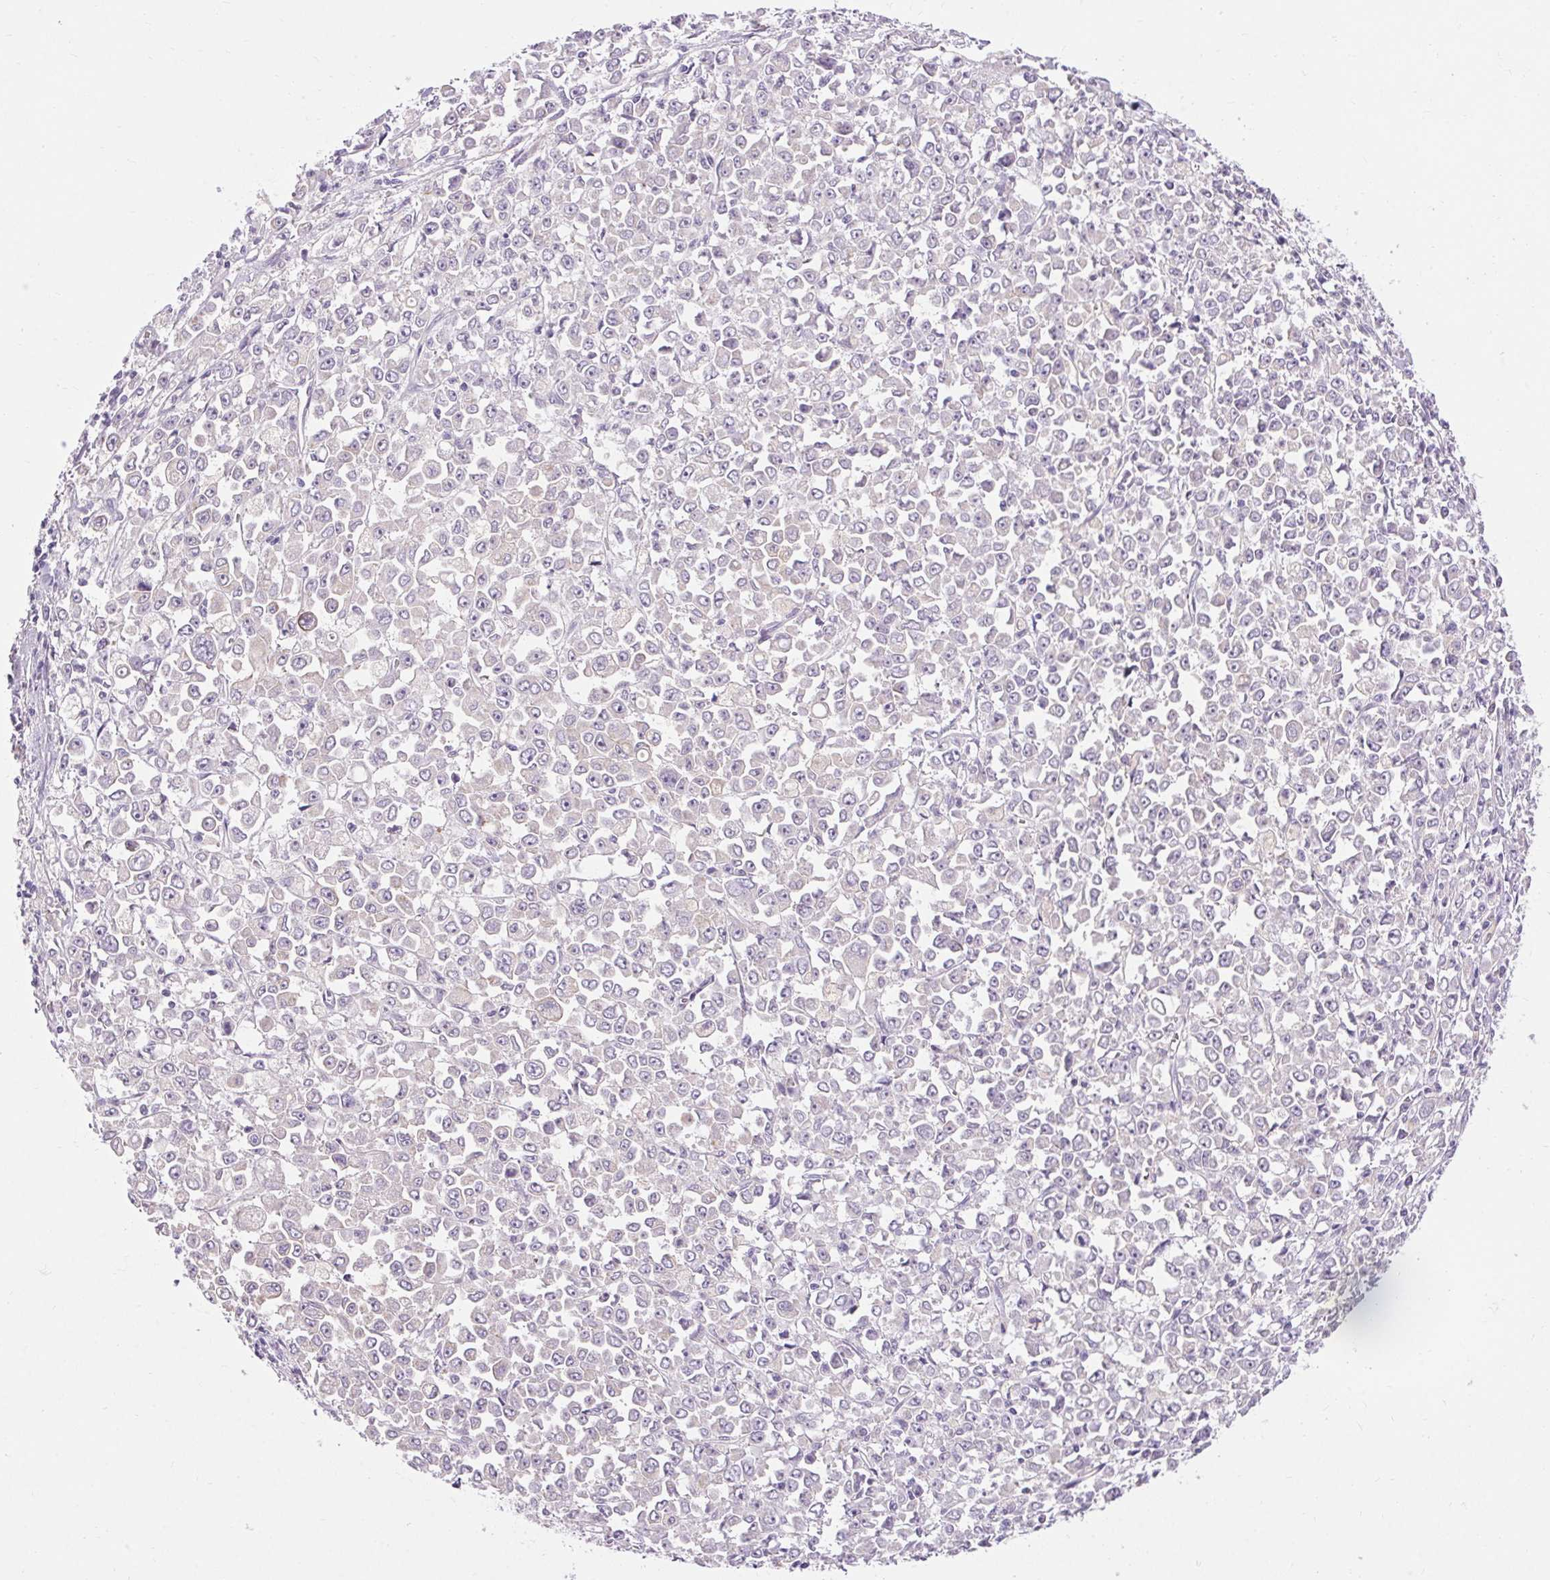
{"staining": {"intensity": "negative", "quantity": "none", "location": "none"}, "tissue": "stomach cancer", "cell_type": "Tumor cells", "image_type": "cancer", "snomed": [{"axis": "morphology", "description": "Adenocarcinoma, NOS"}, {"axis": "topography", "description": "Stomach, upper"}], "caption": "Tumor cells show no significant expression in stomach adenocarcinoma.", "gene": "TM6SF1", "patient": {"sex": "male", "age": 70}}